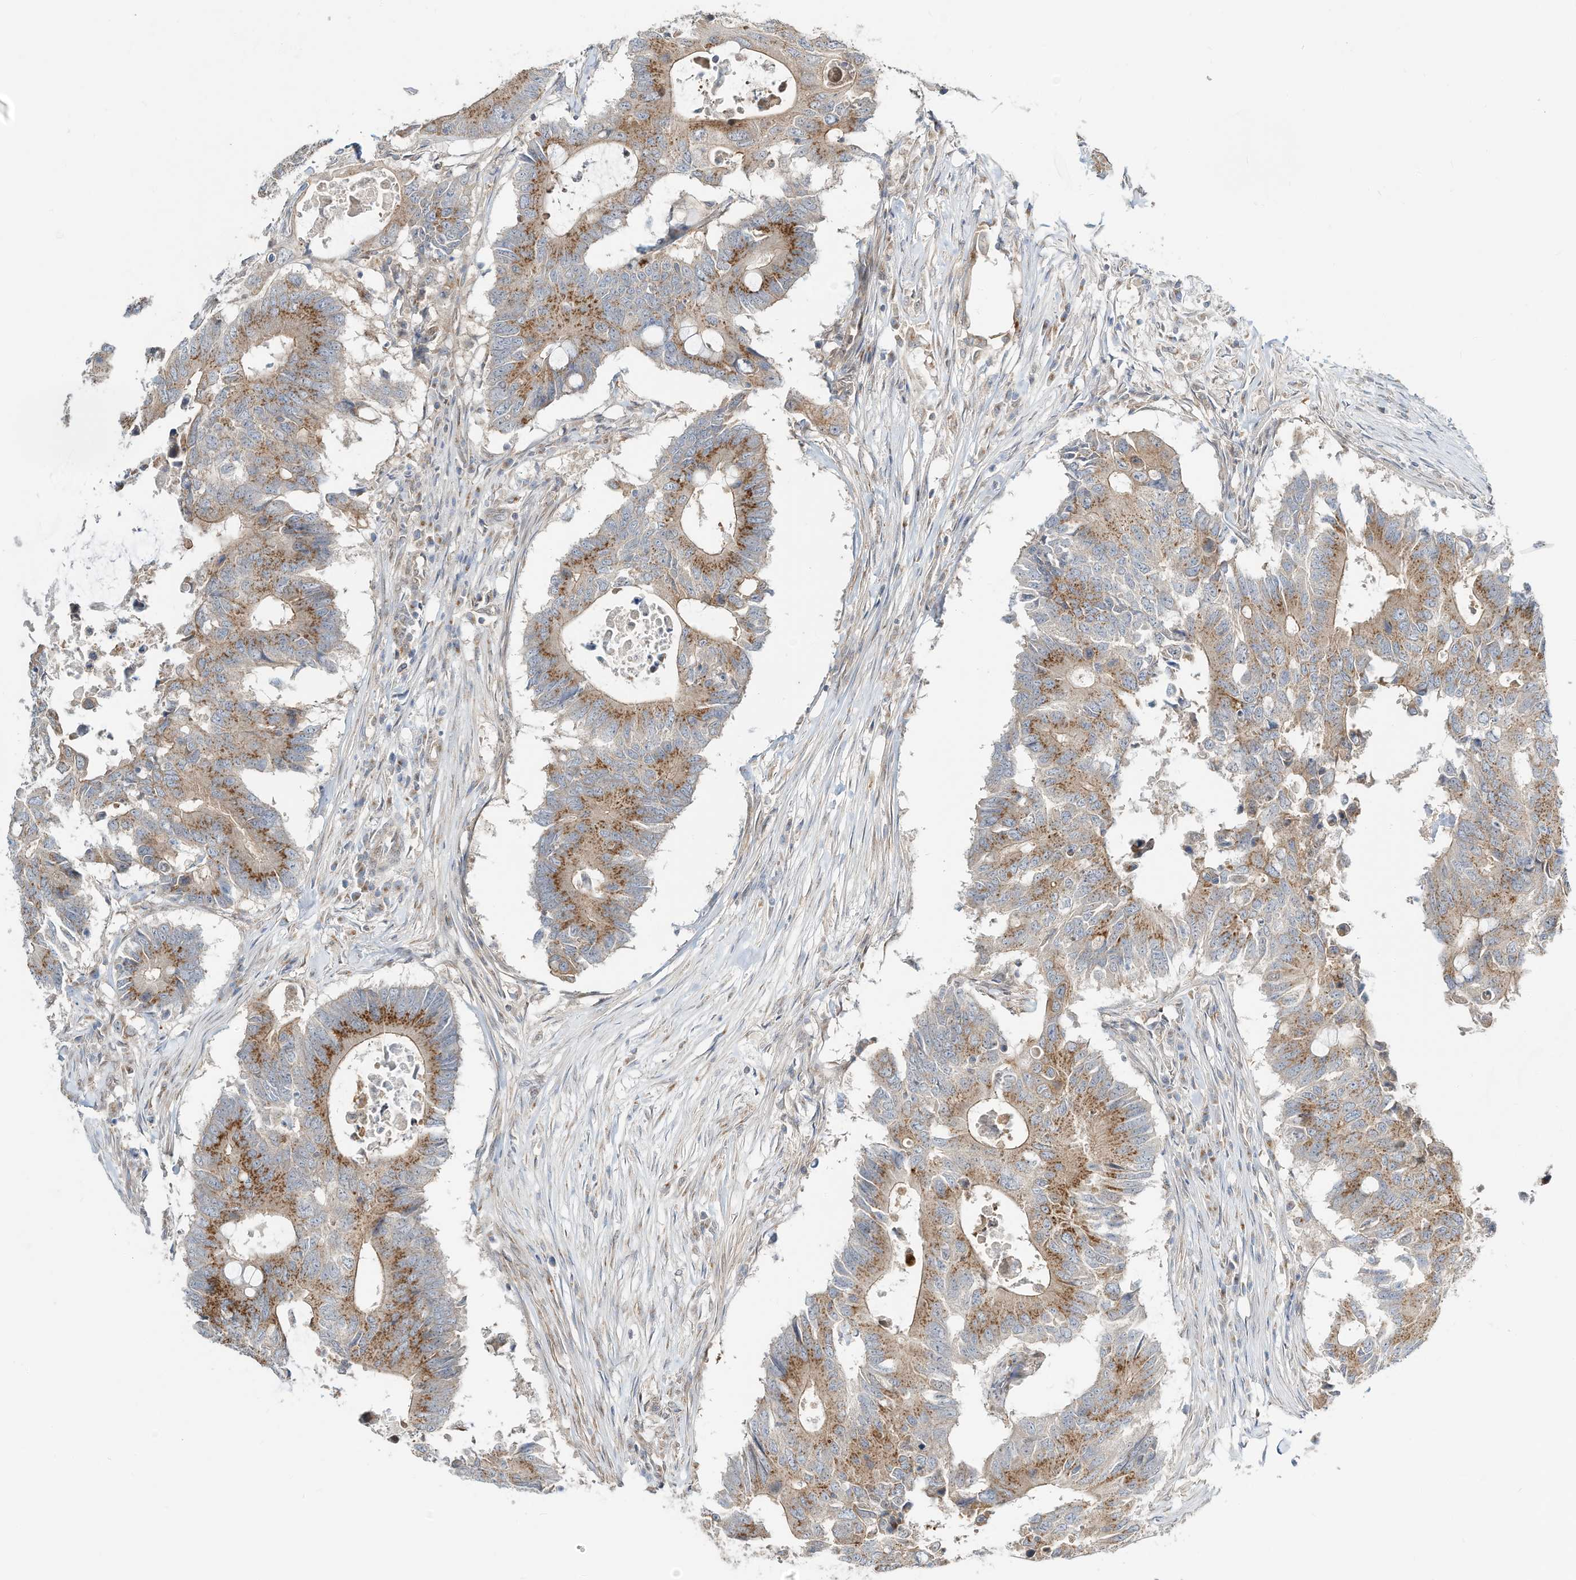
{"staining": {"intensity": "moderate", "quantity": ">75%", "location": "cytoplasmic/membranous"}, "tissue": "colorectal cancer", "cell_type": "Tumor cells", "image_type": "cancer", "snomed": [{"axis": "morphology", "description": "Adenocarcinoma, NOS"}, {"axis": "topography", "description": "Colon"}], "caption": "Colorectal adenocarcinoma stained with DAB immunohistochemistry (IHC) shows medium levels of moderate cytoplasmic/membranous expression in about >75% of tumor cells. The protein of interest is stained brown, and the nuclei are stained in blue (DAB (3,3'-diaminobenzidine) IHC with brightfield microscopy, high magnification).", "gene": "CUX1", "patient": {"sex": "male", "age": 71}}